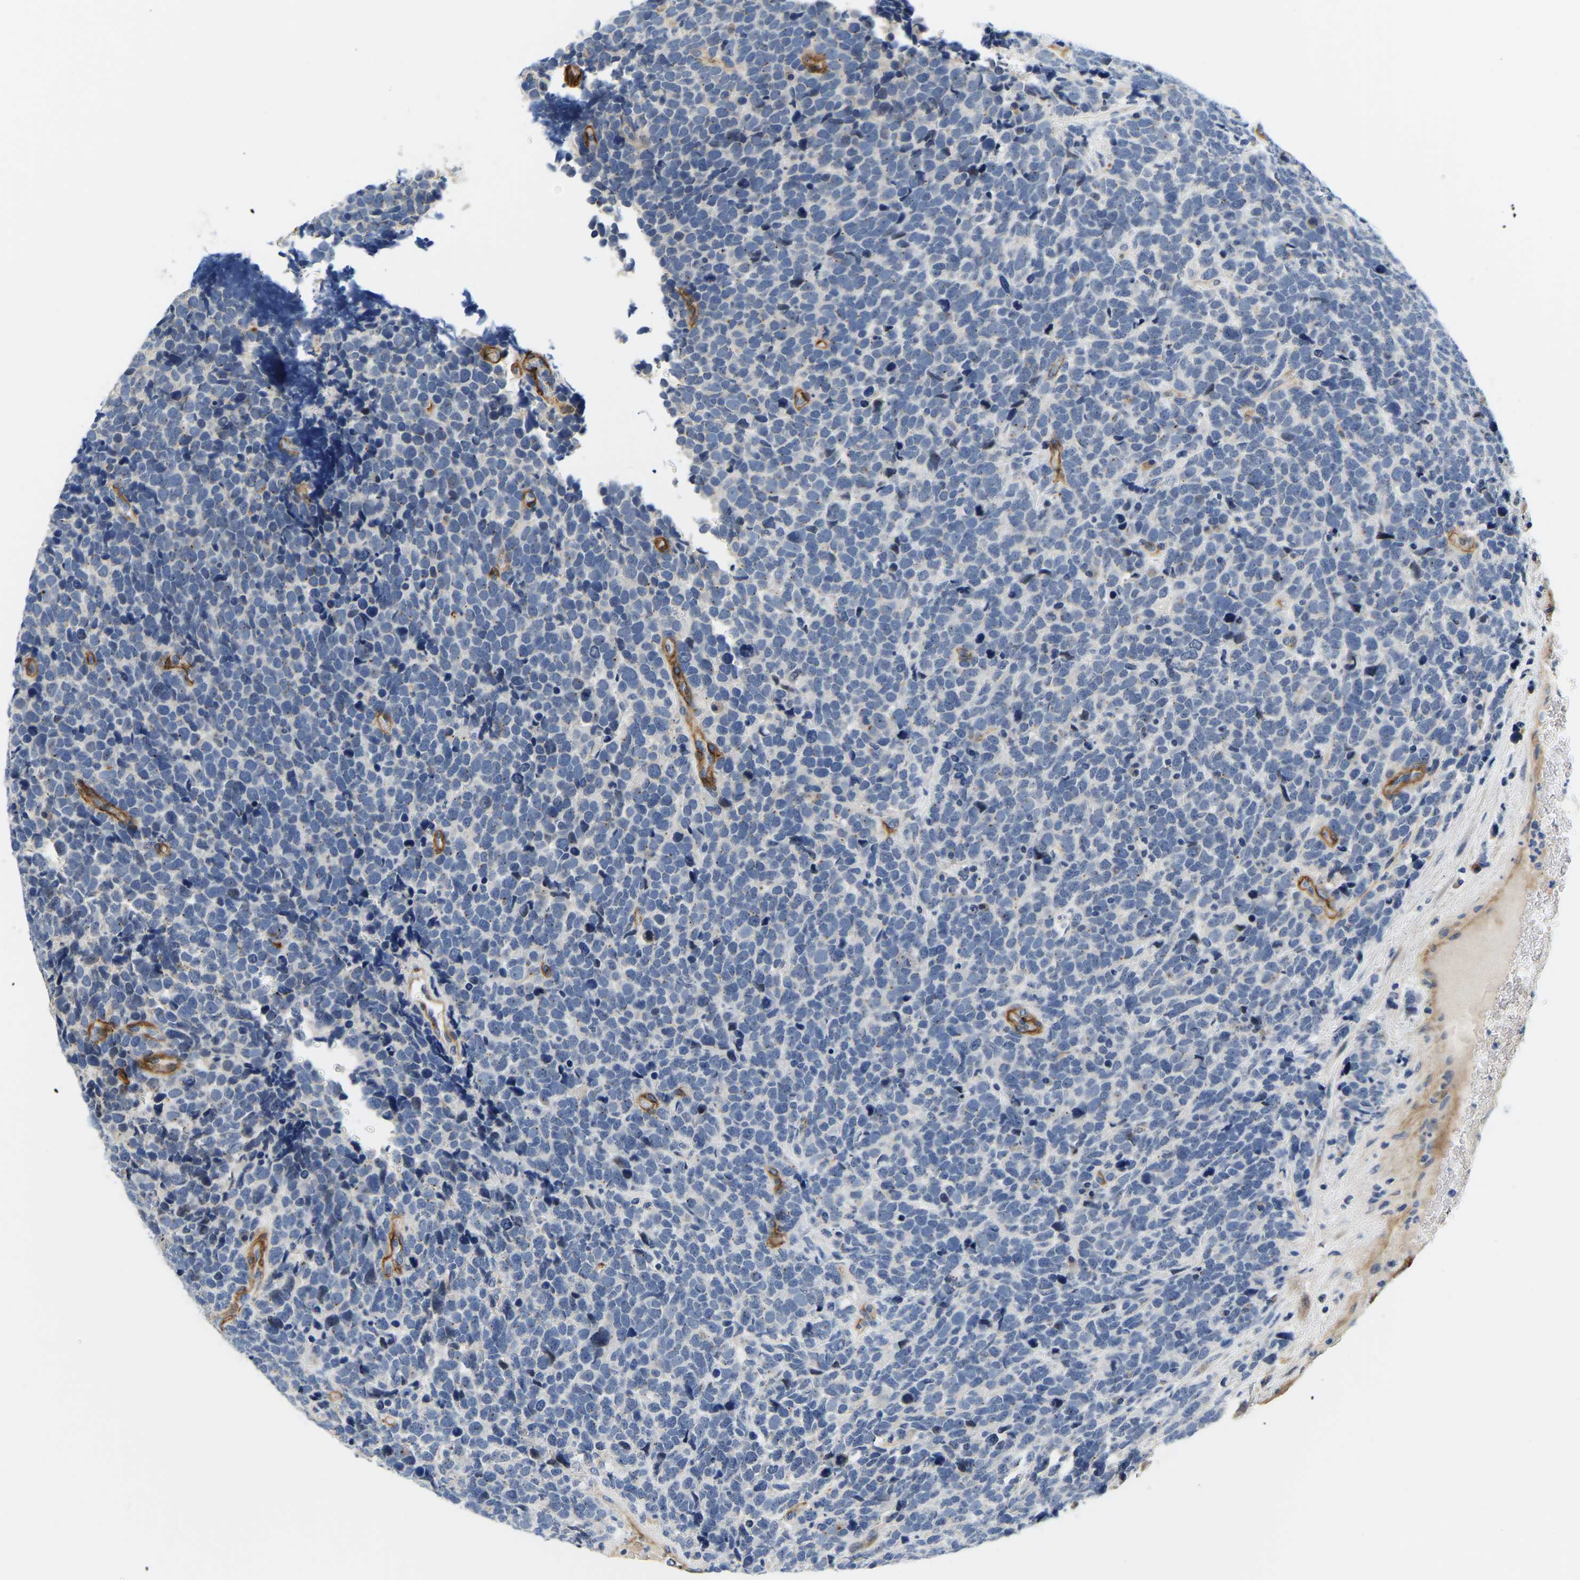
{"staining": {"intensity": "negative", "quantity": "none", "location": "none"}, "tissue": "urothelial cancer", "cell_type": "Tumor cells", "image_type": "cancer", "snomed": [{"axis": "morphology", "description": "Urothelial carcinoma, High grade"}, {"axis": "topography", "description": "Urinary bladder"}], "caption": "The histopathology image exhibits no significant expression in tumor cells of high-grade urothelial carcinoma.", "gene": "LIAS", "patient": {"sex": "female", "age": 82}}